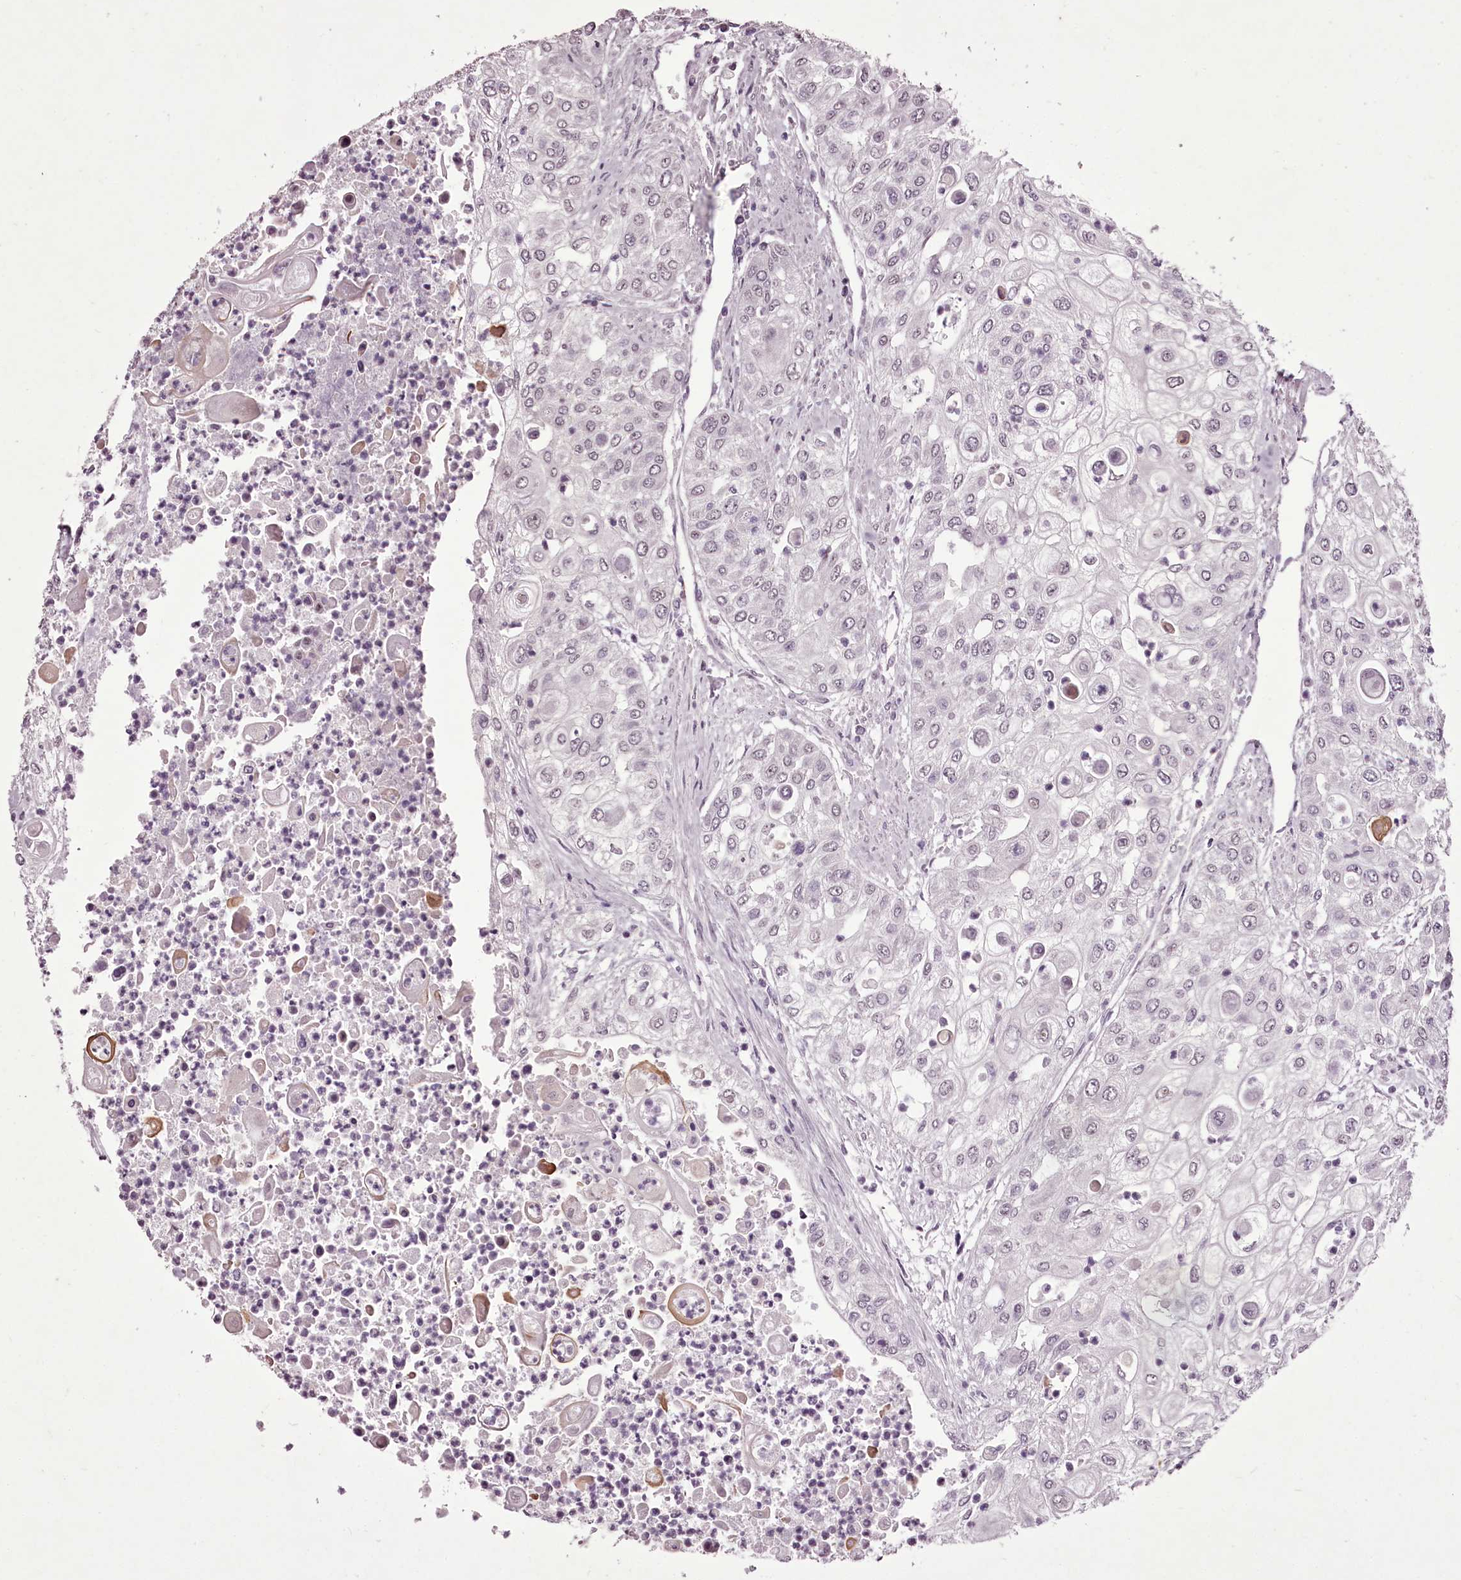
{"staining": {"intensity": "negative", "quantity": "none", "location": "none"}, "tissue": "urothelial cancer", "cell_type": "Tumor cells", "image_type": "cancer", "snomed": [{"axis": "morphology", "description": "Urothelial carcinoma, High grade"}, {"axis": "topography", "description": "Urinary bladder"}], "caption": "An immunohistochemistry image of urothelial cancer is shown. There is no staining in tumor cells of urothelial cancer.", "gene": "C1orf56", "patient": {"sex": "female", "age": 79}}